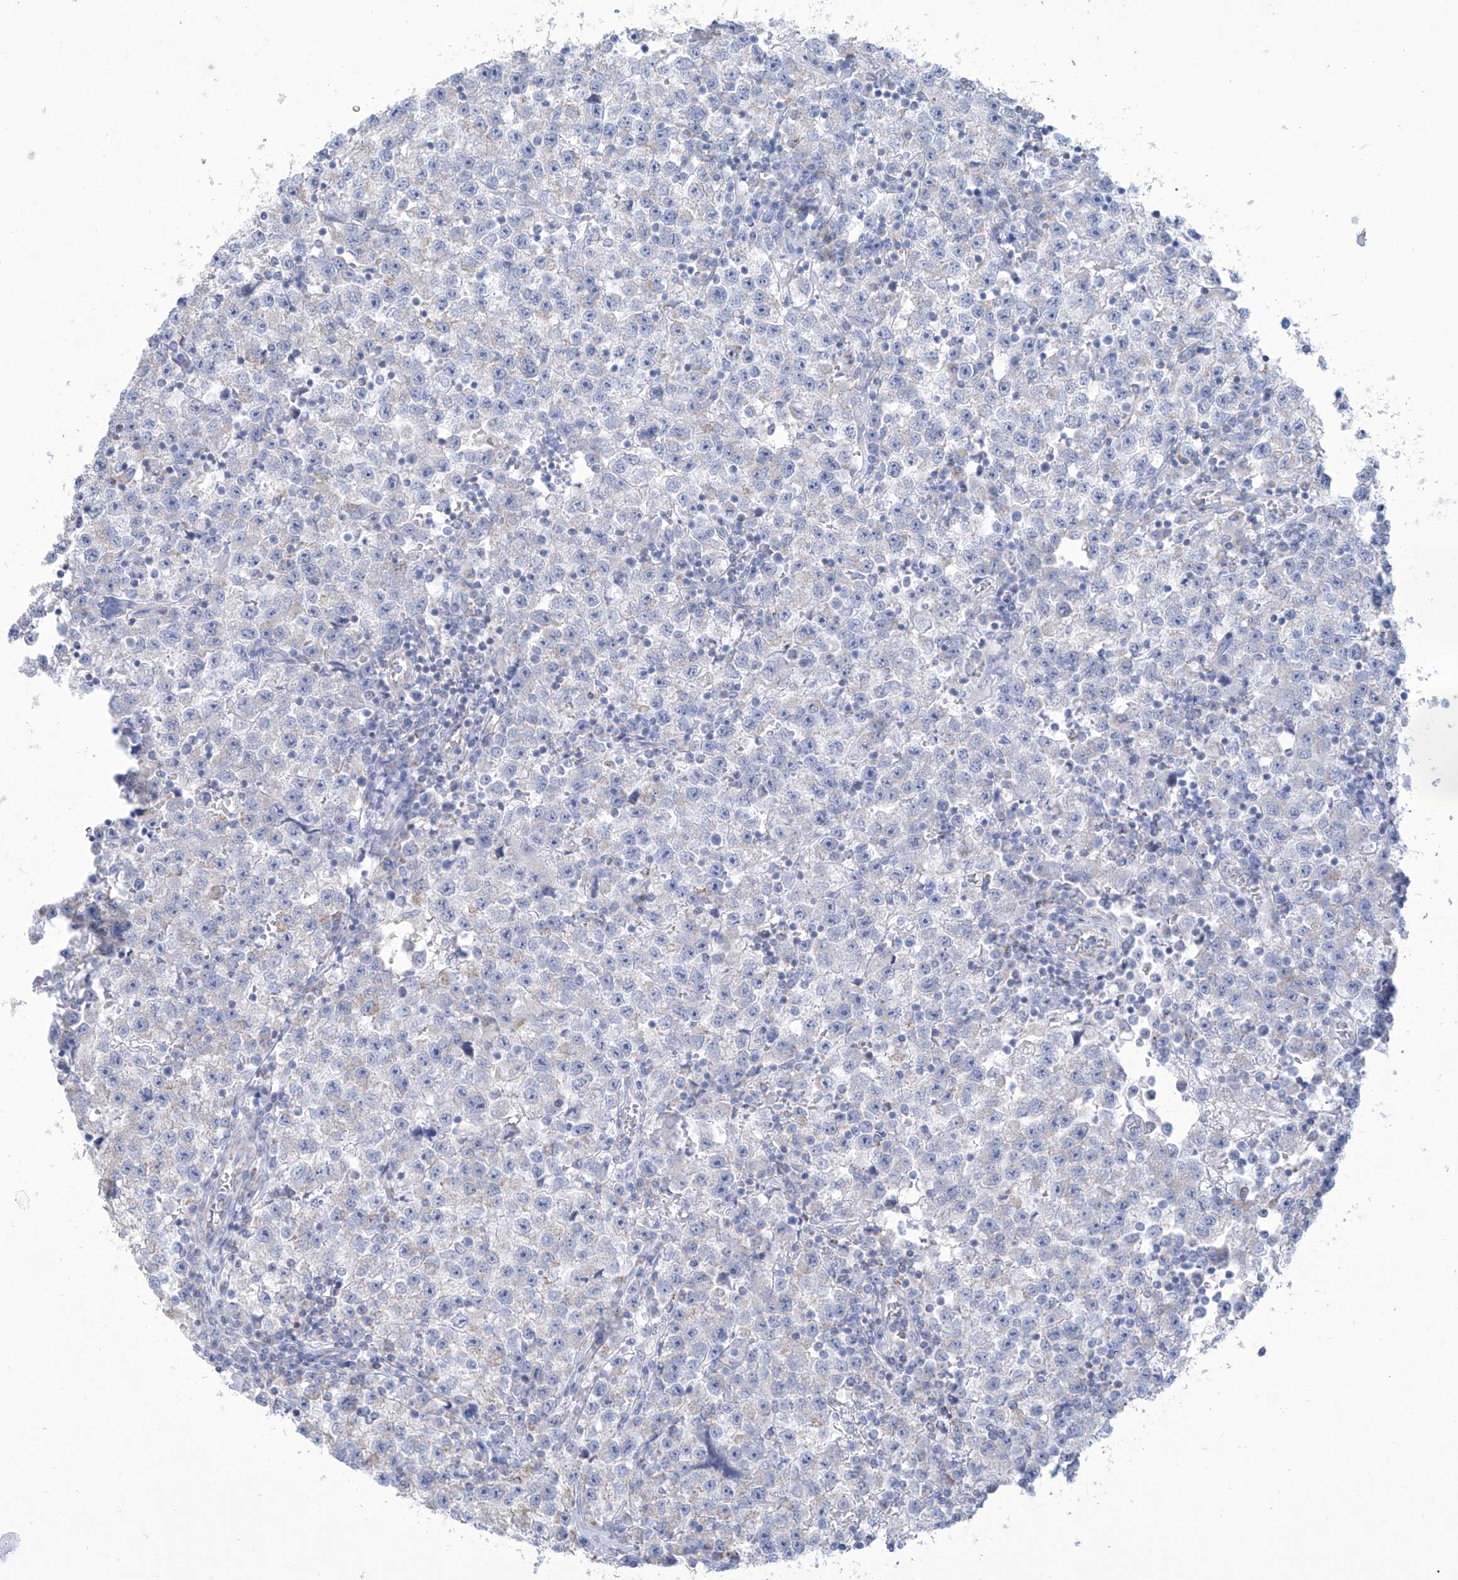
{"staining": {"intensity": "negative", "quantity": "none", "location": "none"}, "tissue": "testis cancer", "cell_type": "Tumor cells", "image_type": "cancer", "snomed": [{"axis": "morphology", "description": "Seminoma, NOS"}, {"axis": "topography", "description": "Testis"}], "caption": "Human testis cancer (seminoma) stained for a protein using IHC reveals no staining in tumor cells.", "gene": "ALDH6A1", "patient": {"sex": "male", "age": 22}}